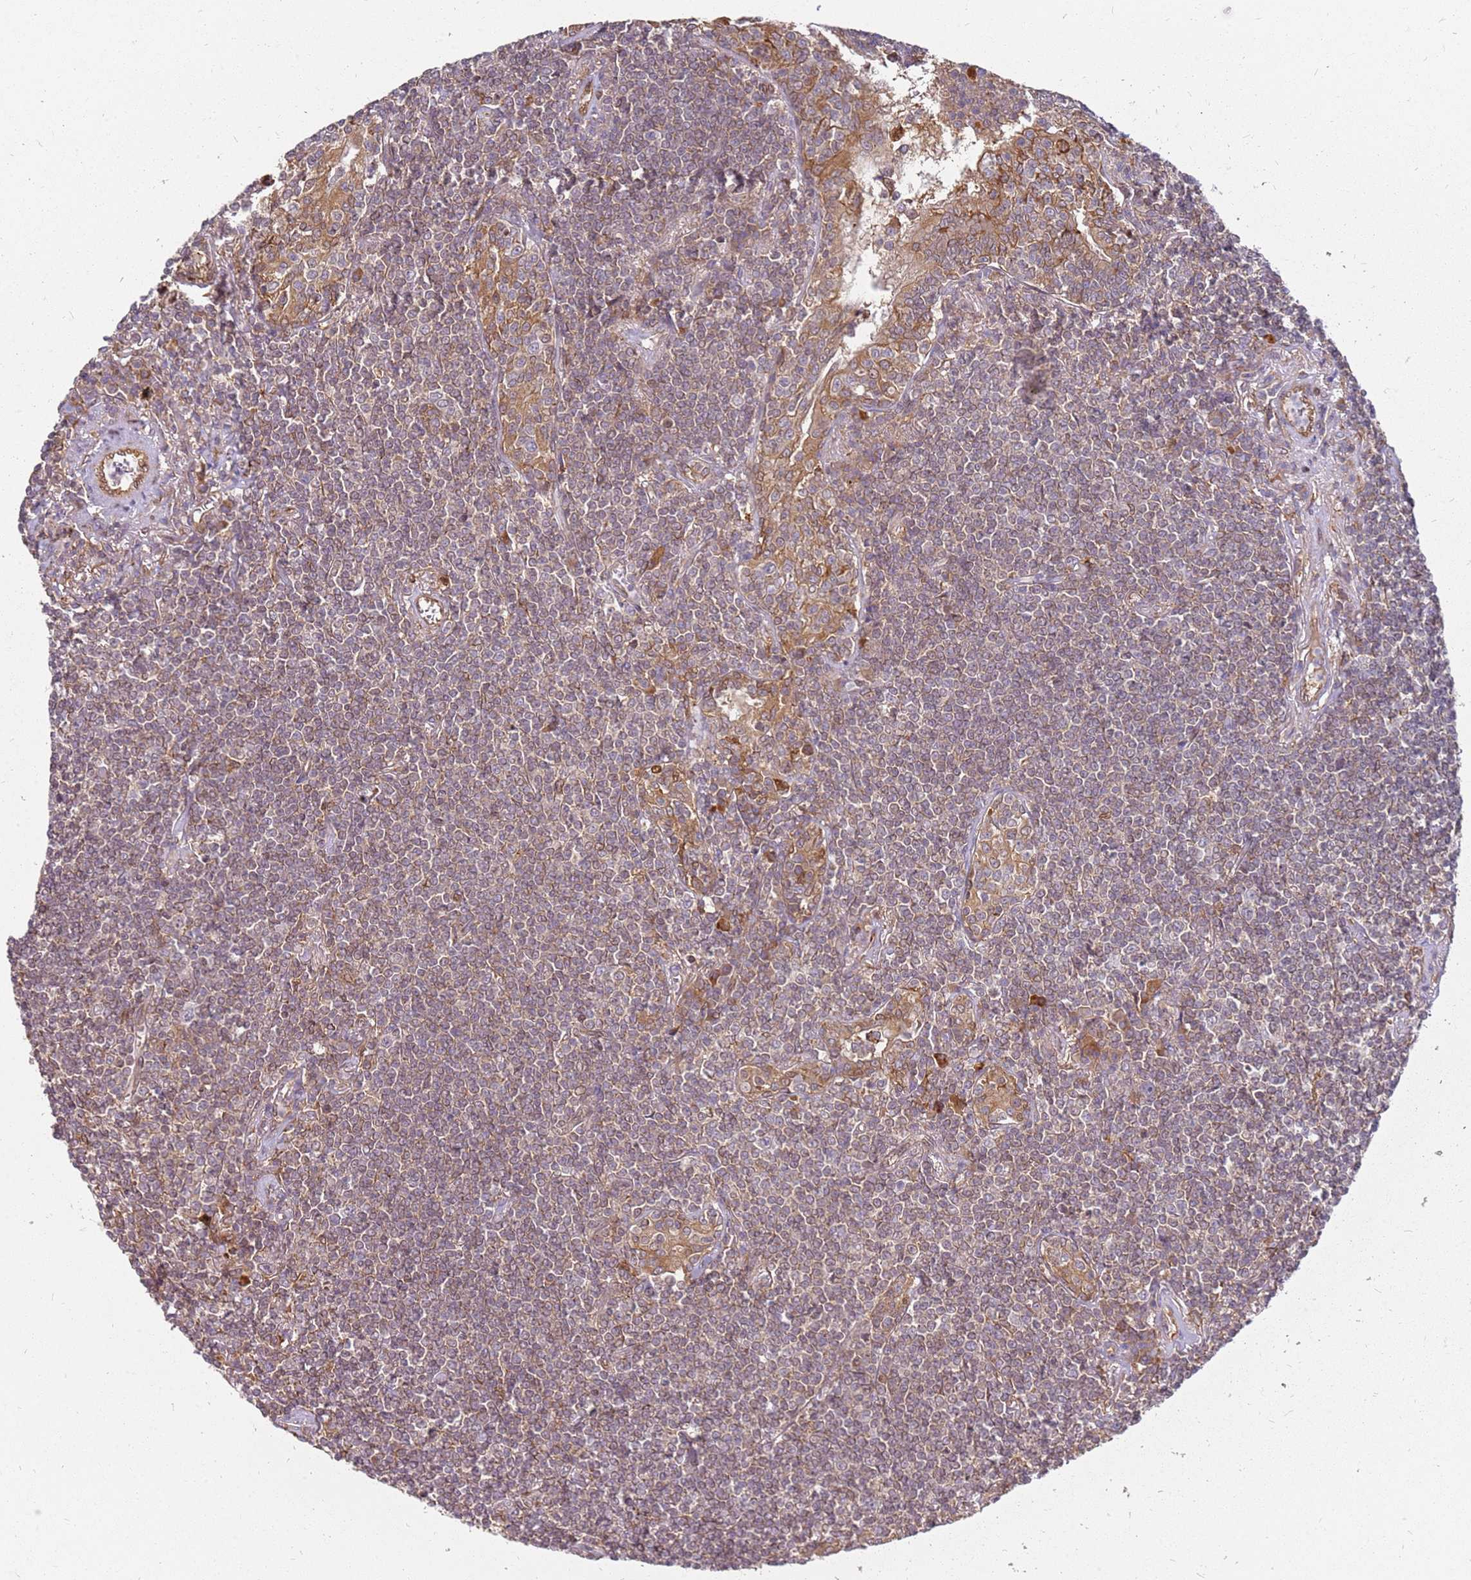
{"staining": {"intensity": "weak", "quantity": "25%-75%", "location": "cytoplasmic/membranous"}, "tissue": "lymphoma", "cell_type": "Tumor cells", "image_type": "cancer", "snomed": [{"axis": "morphology", "description": "Malignant lymphoma, non-Hodgkin's type, Low grade"}, {"axis": "topography", "description": "Lung"}], "caption": "This is an image of immunohistochemistry (IHC) staining of malignant lymphoma, non-Hodgkin's type (low-grade), which shows weak staining in the cytoplasmic/membranous of tumor cells.", "gene": "NUDT14", "patient": {"sex": "female", "age": 71}}